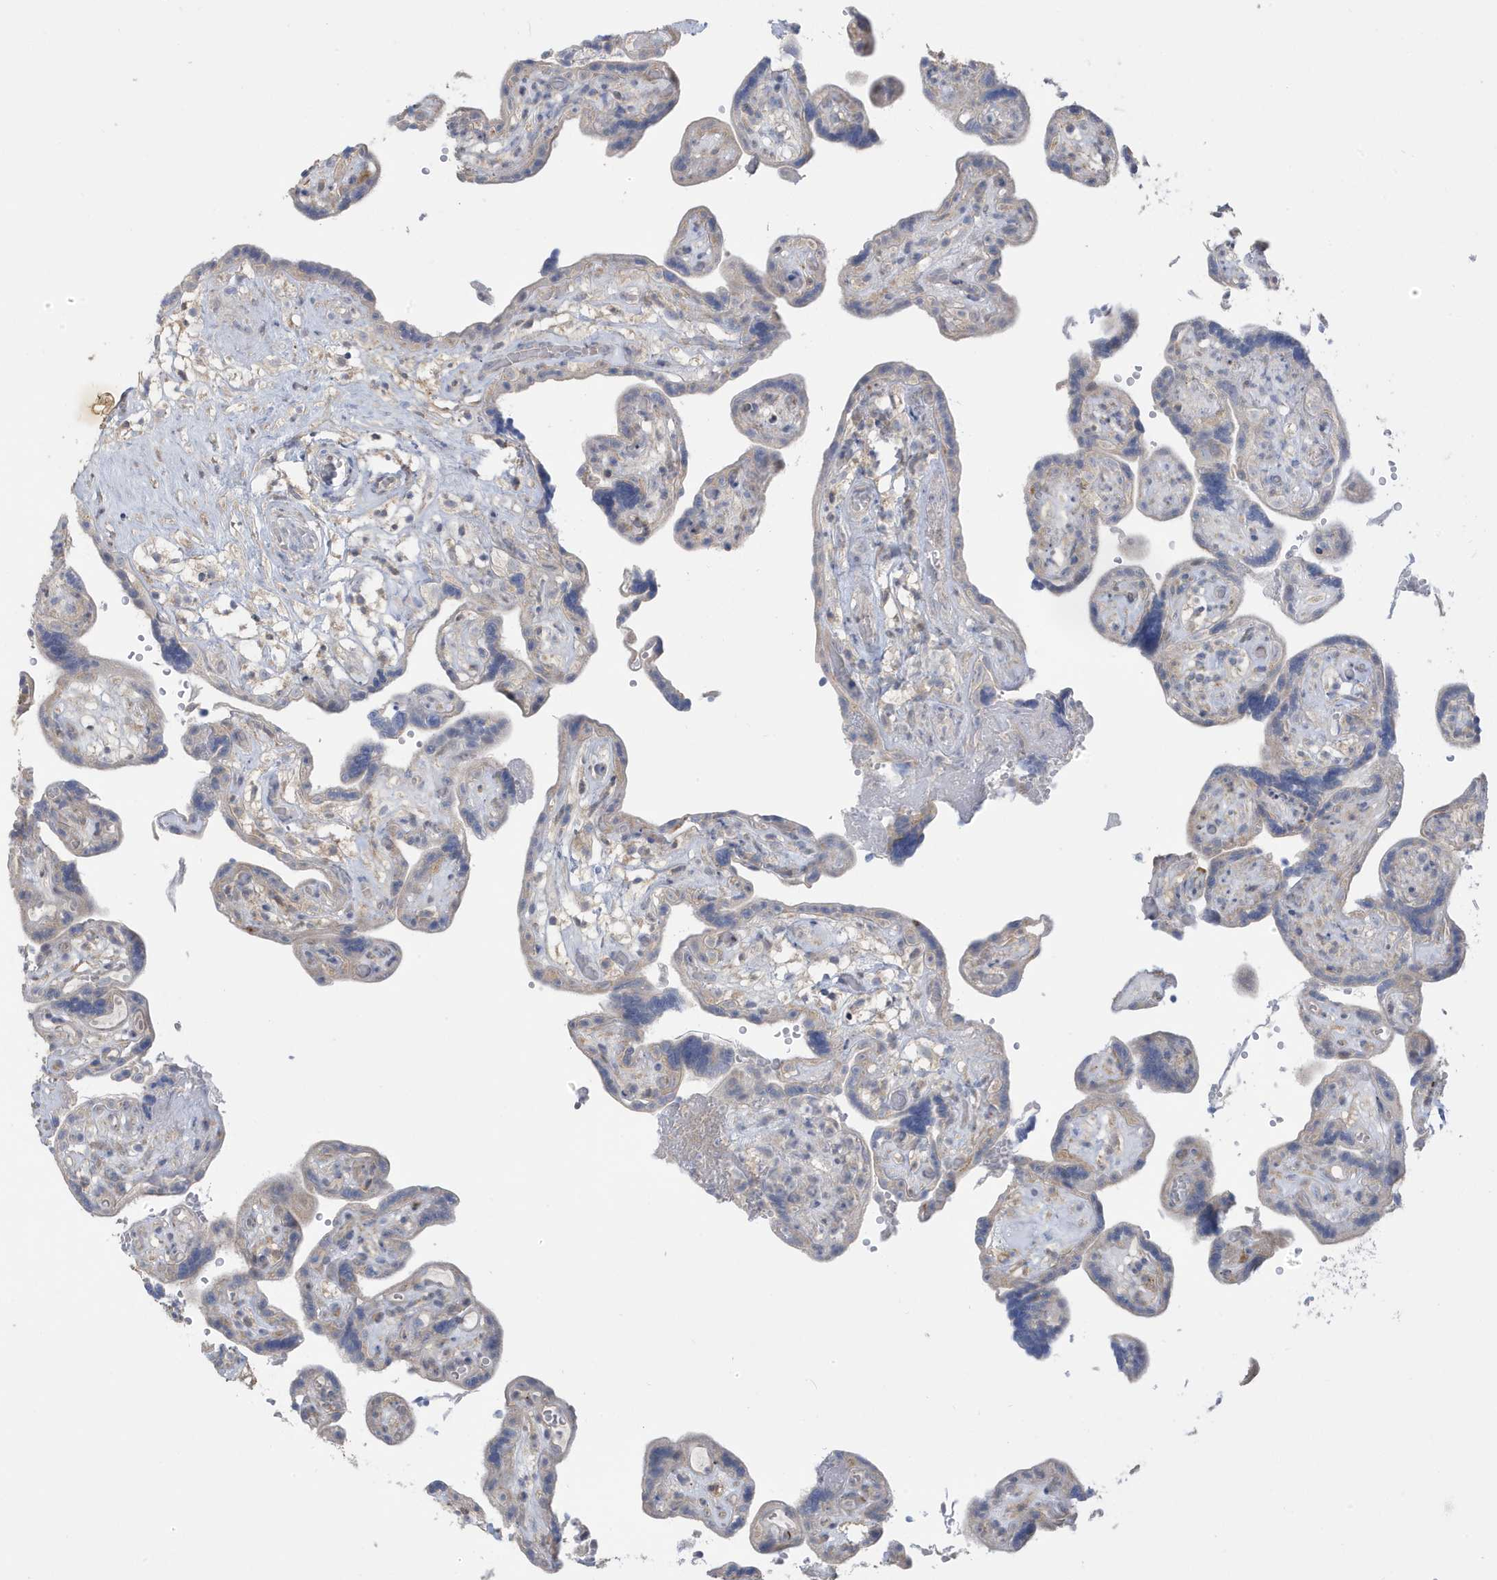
{"staining": {"intensity": "weak", "quantity": "25%-75%", "location": "cytoplasmic/membranous"}, "tissue": "placenta", "cell_type": "Decidual cells", "image_type": "normal", "snomed": [{"axis": "morphology", "description": "Normal tissue, NOS"}, {"axis": "topography", "description": "Placenta"}], "caption": "Protein positivity by immunohistochemistry reveals weak cytoplasmic/membranous expression in approximately 25%-75% of decidual cells in unremarkable placenta.", "gene": "ATP13A5", "patient": {"sex": "female", "age": 30}}